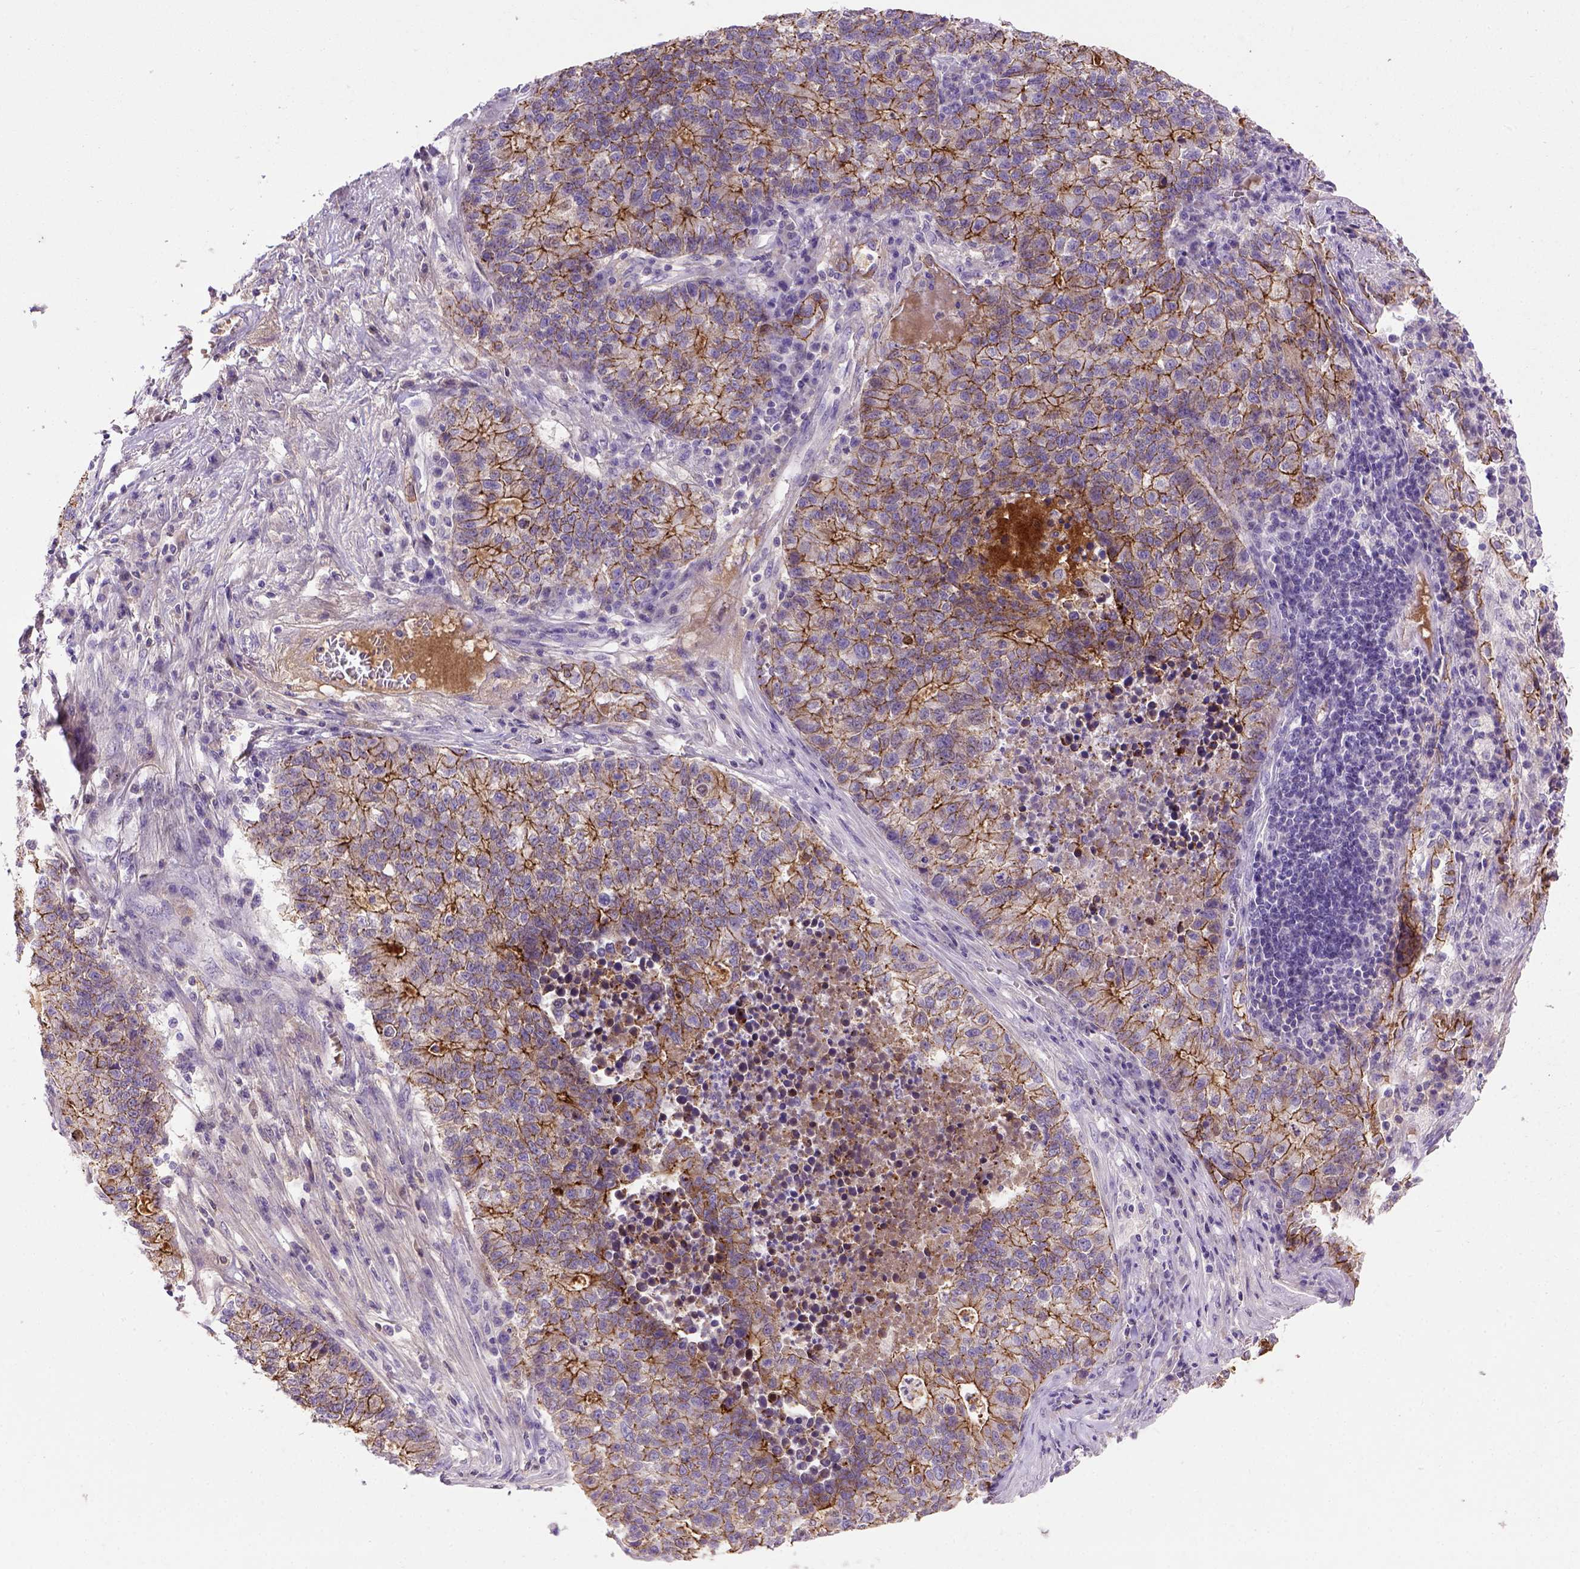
{"staining": {"intensity": "moderate", "quantity": "25%-75%", "location": "cytoplasmic/membranous"}, "tissue": "lung cancer", "cell_type": "Tumor cells", "image_type": "cancer", "snomed": [{"axis": "morphology", "description": "Adenocarcinoma, NOS"}, {"axis": "topography", "description": "Lung"}], "caption": "Human adenocarcinoma (lung) stained with a brown dye exhibits moderate cytoplasmic/membranous positive expression in about 25%-75% of tumor cells.", "gene": "CDH1", "patient": {"sex": "male", "age": 57}}